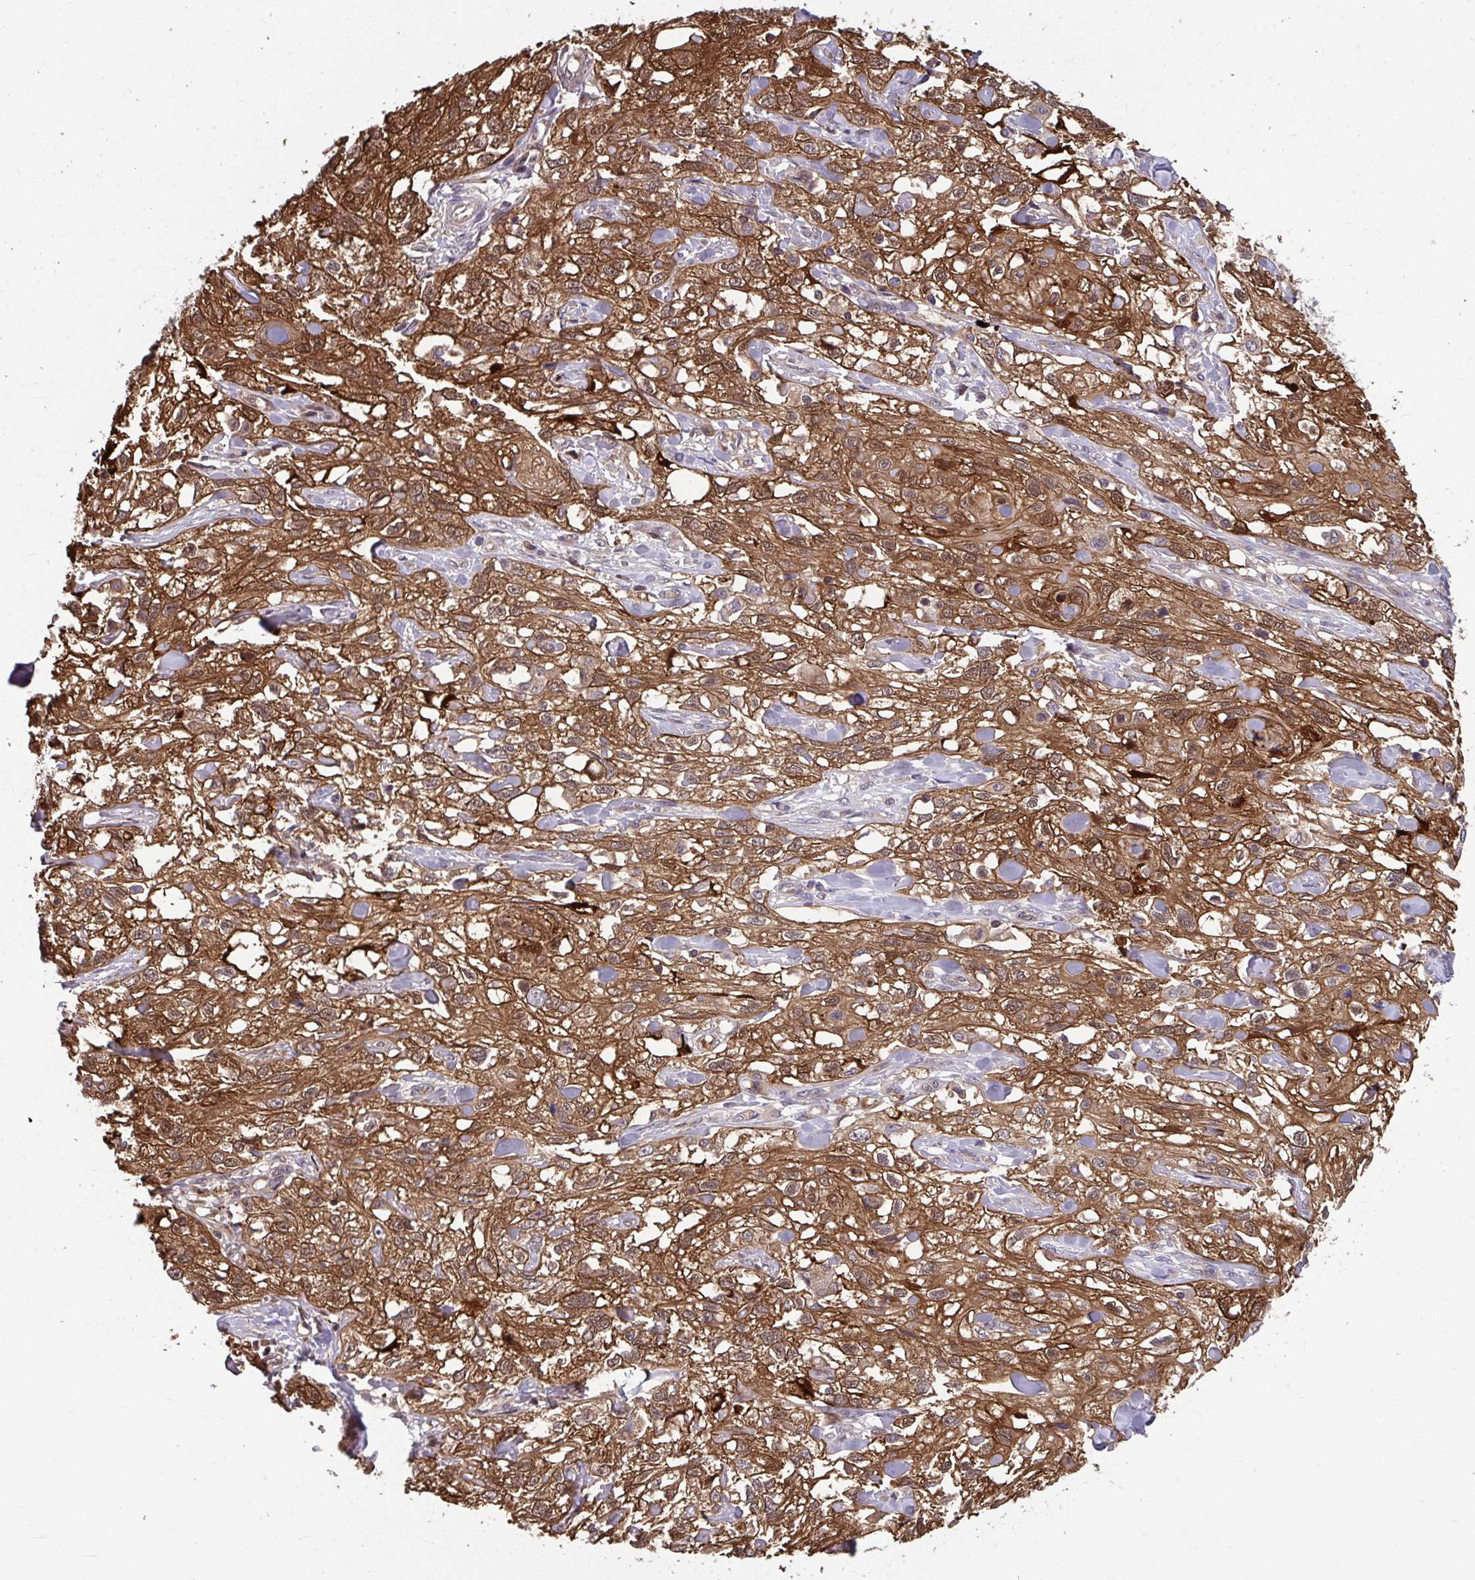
{"staining": {"intensity": "strong", "quantity": ">75%", "location": "cytoplasmic/membranous"}, "tissue": "skin cancer", "cell_type": "Tumor cells", "image_type": "cancer", "snomed": [{"axis": "morphology", "description": "Squamous cell carcinoma, NOS"}, {"axis": "topography", "description": "Skin"}, {"axis": "topography", "description": "Vulva"}], "caption": "Immunohistochemistry (IHC) image of squamous cell carcinoma (skin) stained for a protein (brown), which shows high levels of strong cytoplasmic/membranous positivity in about >75% of tumor cells.", "gene": "PCDHB7", "patient": {"sex": "female", "age": 86}}